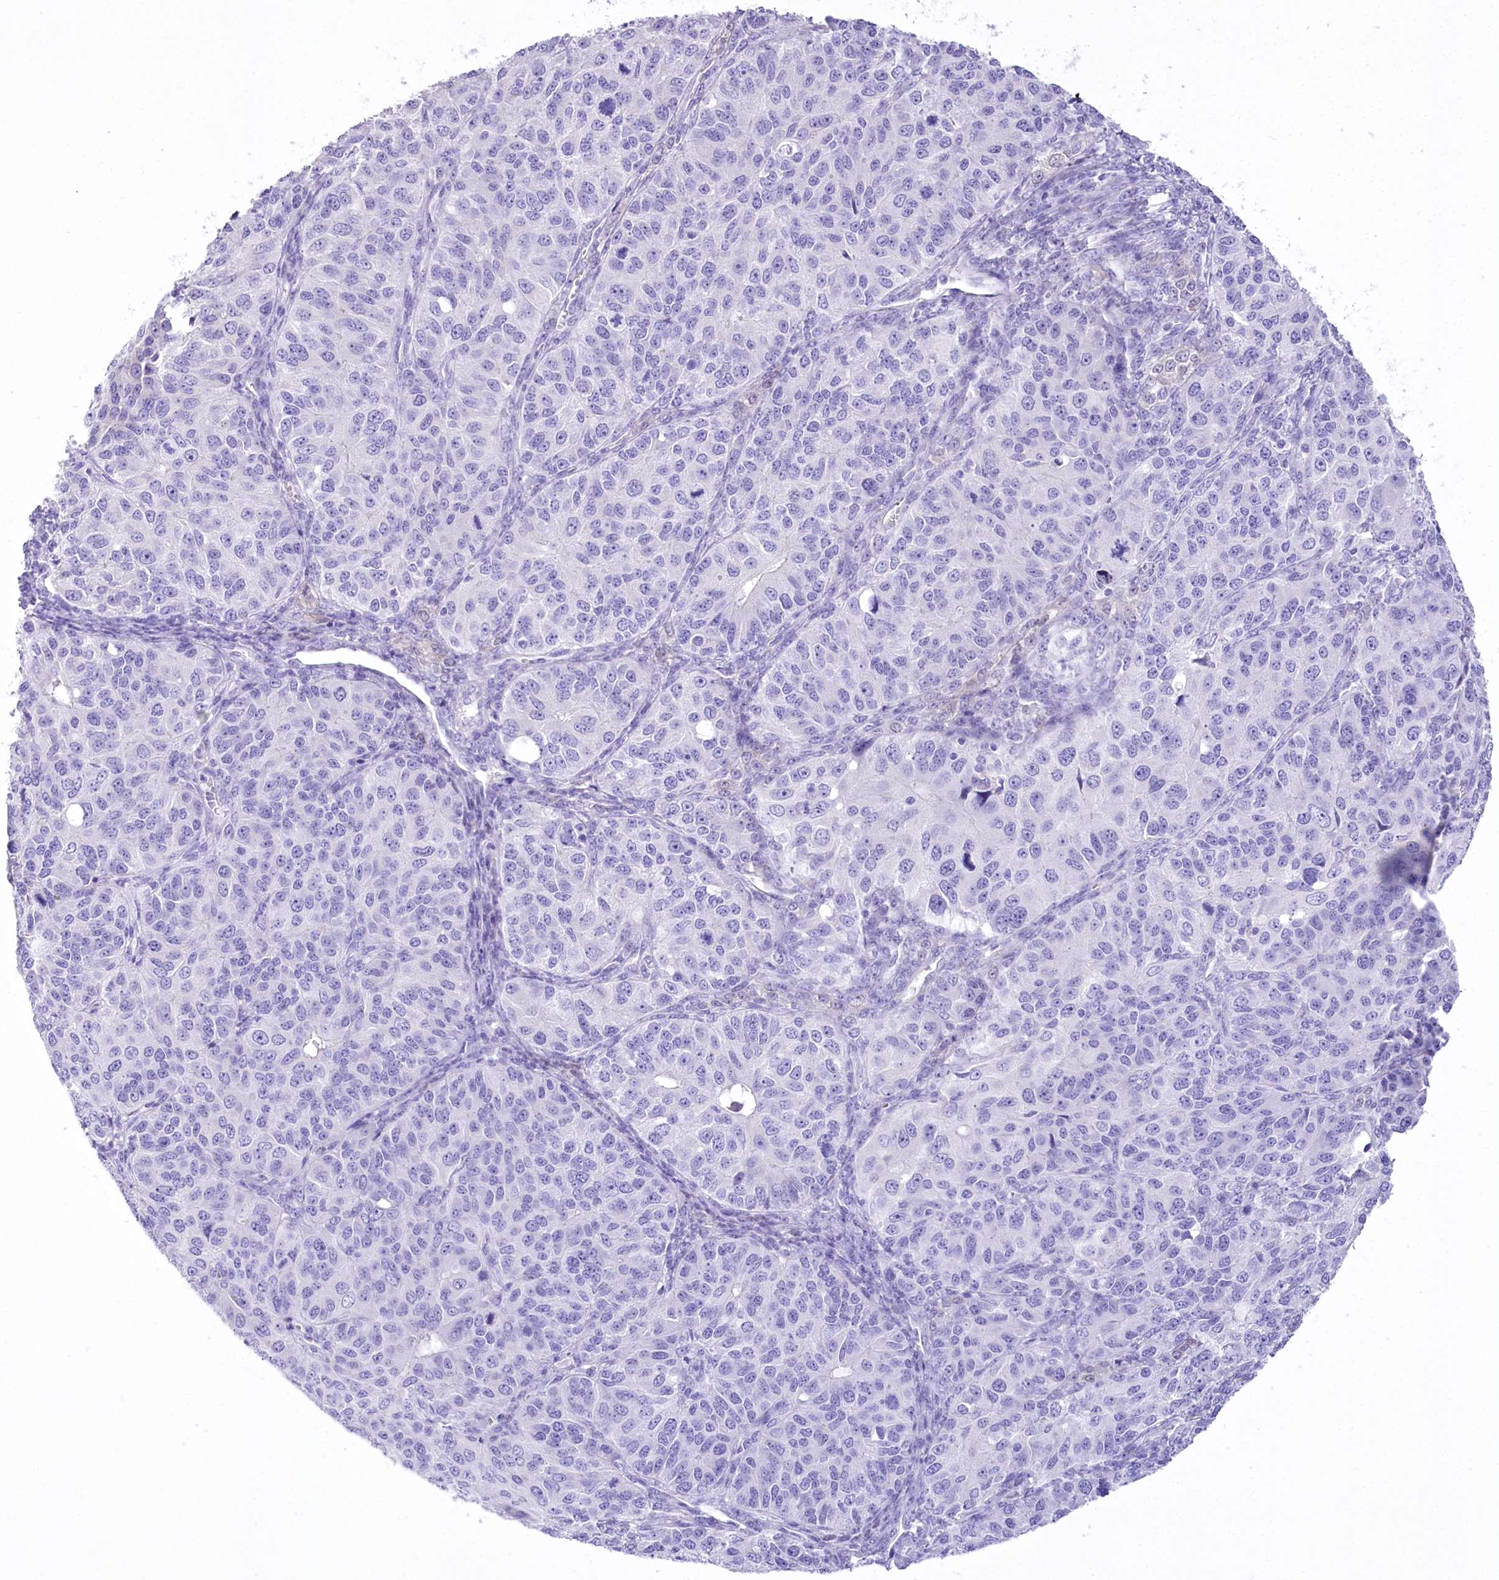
{"staining": {"intensity": "negative", "quantity": "none", "location": "none"}, "tissue": "ovarian cancer", "cell_type": "Tumor cells", "image_type": "cancer", "snomed": [{"axis": "morphology", "description": "Carcinoma, endometroid"}, {"axis": "topography", "description": "Ovary"}], "caption": "The image demonstrates no staining of tumor cells in endometroid carcinoma (ovarian).", "gene": "PBLD", "patient": {"sex": "female", "age": 51}}